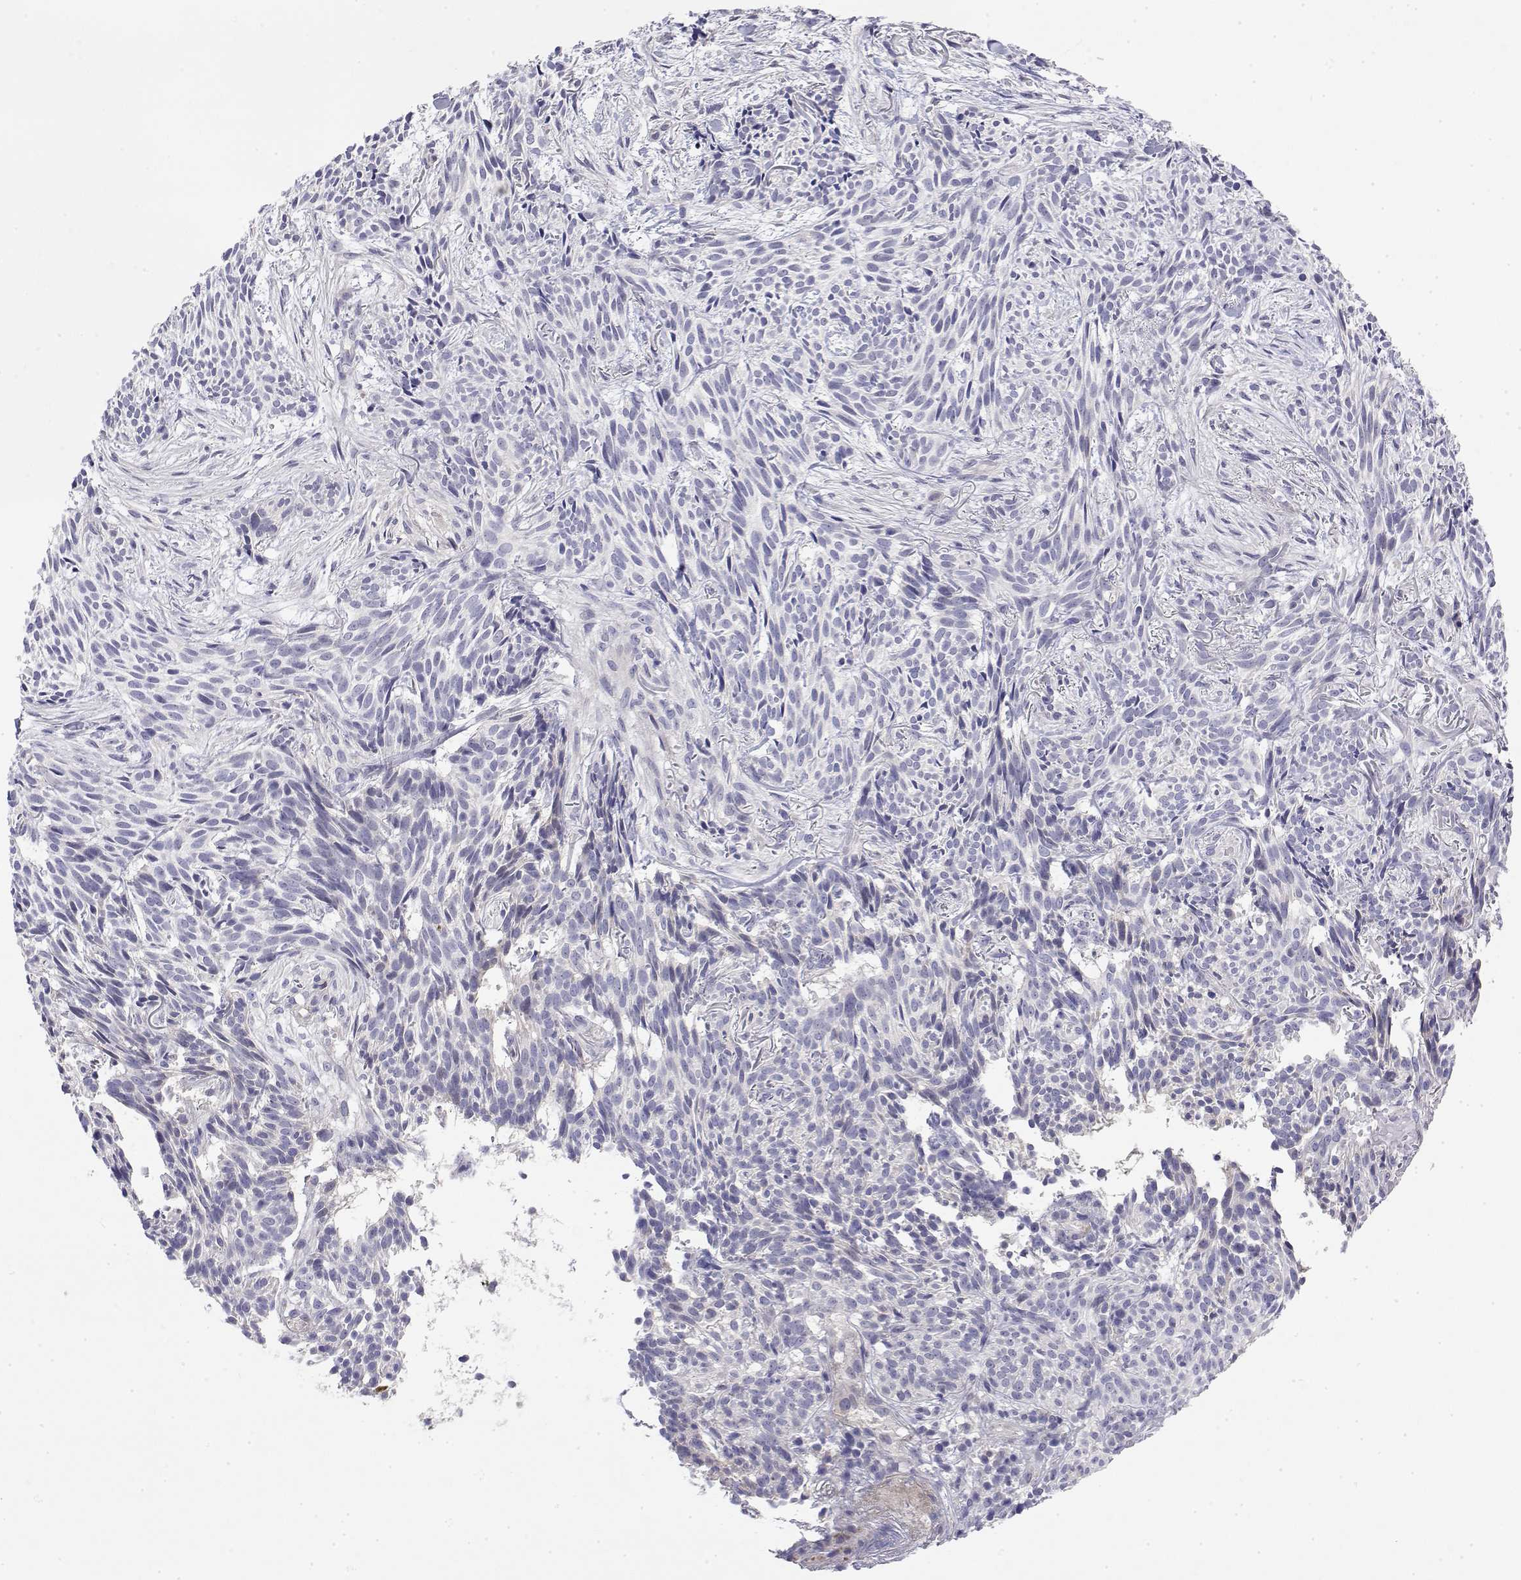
{"staining": {"intensity": "negative", "quantity": "none", "location": "none"}, "tissue": "skin cancer", "cell_type": "Tumor cells", "image_type": "cancer", "snomed": [{"axis": "morphology", "description": "Basal cell carcinoma"}, {"axis": "topography", "description": "Skin"}], "caption": "IHC micrograph of skin basal cell carcinoma stained for a protein (brown), which shows no staining in tumor cells.", "gene": "GGACT", "patient": {"sex": "male", "age": 71}}